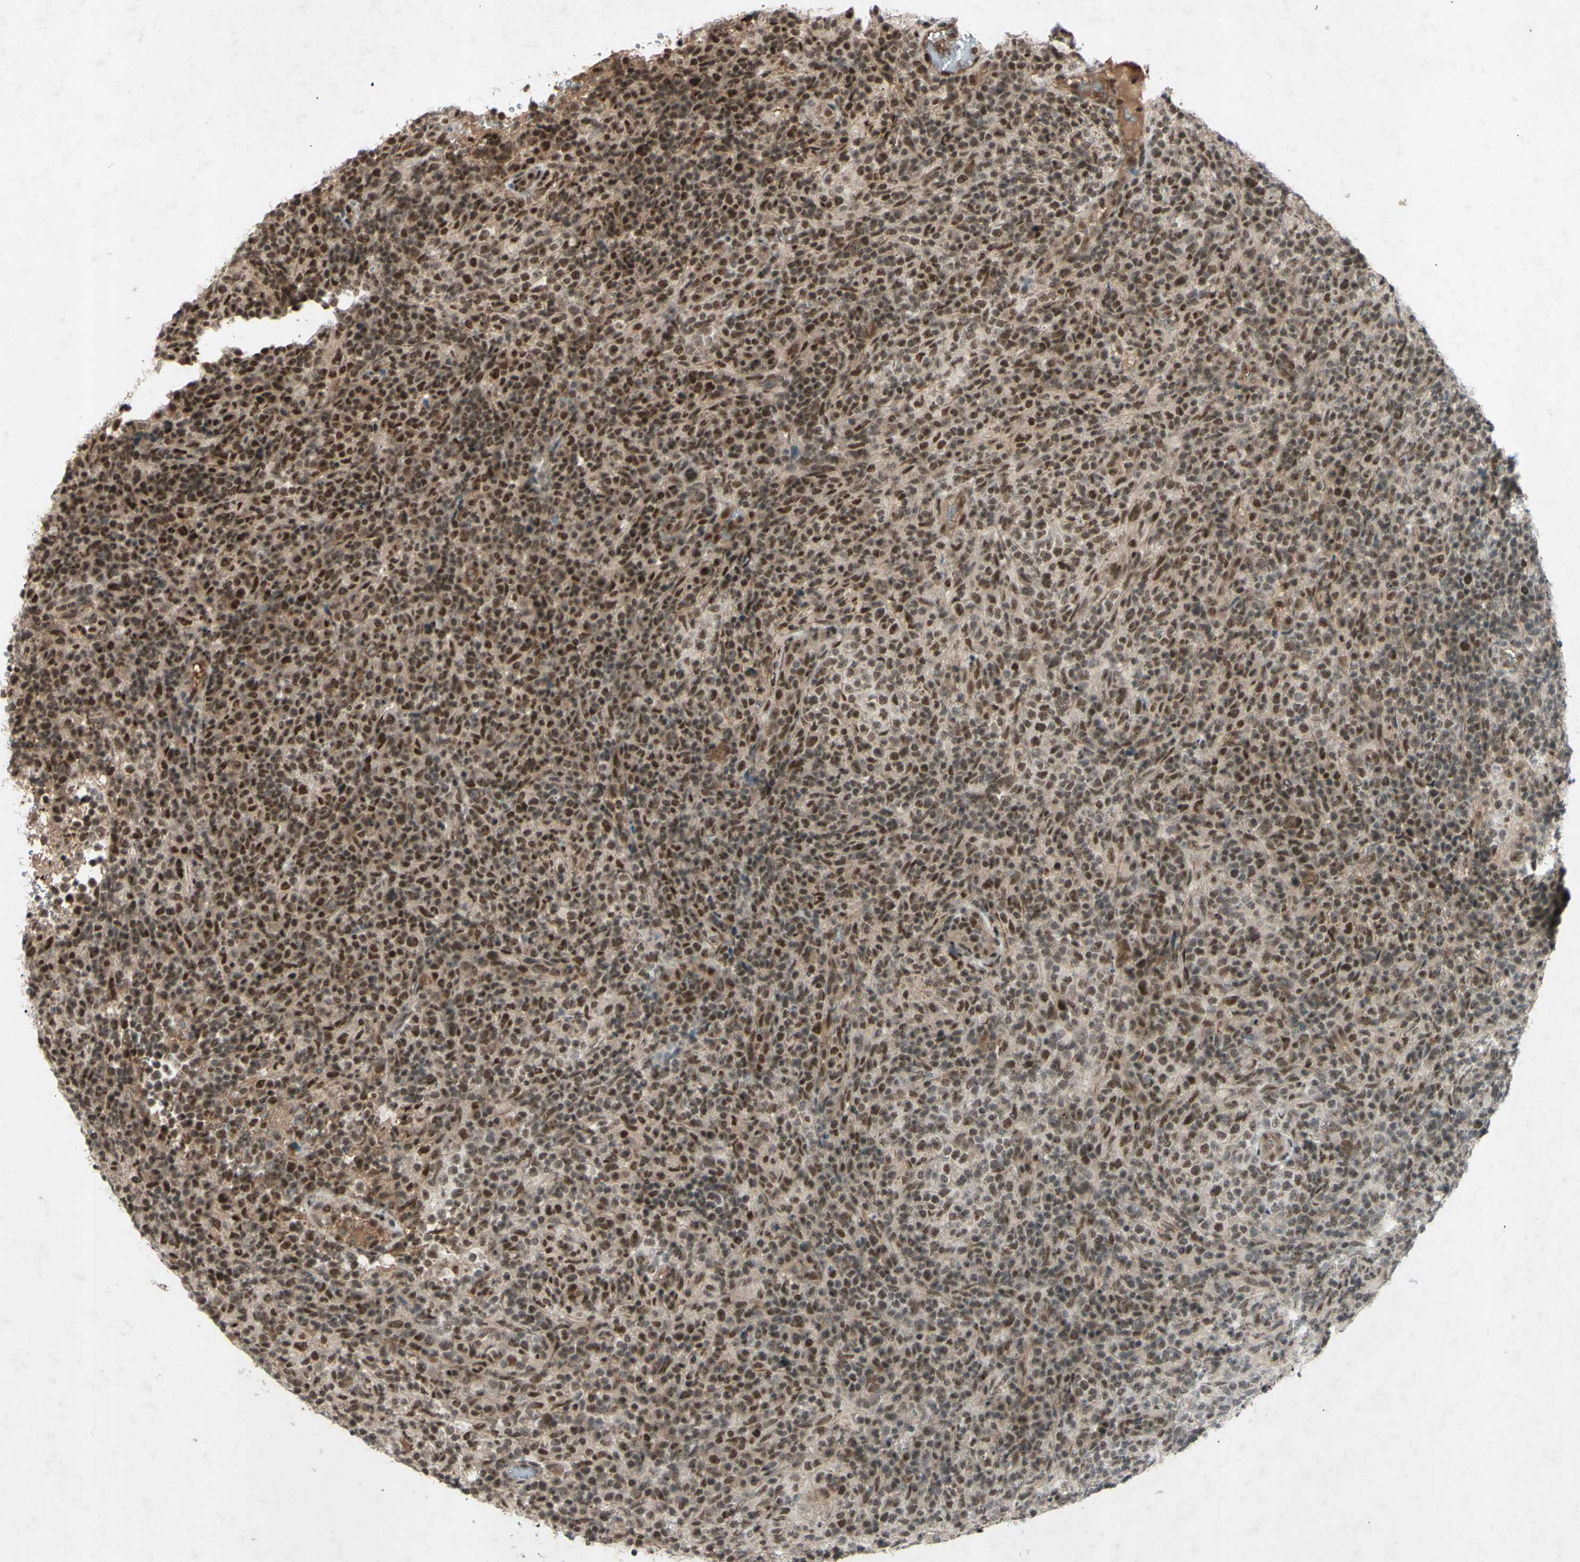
{"staining": {"intensity": "moderate", "quantity": ">75%", "location": "nuclear"}, "tissue": "lymphoma", "cell_type": "Tumor cells", "image_type": "cancer", "snomed": [{"axis": "morphology", "description": "Malignant lymphoma, non-Hodgkin's type, High grade"}, {"axis": "topography", "description": "Lymph node"}], "caption": "The photomicrograph exhibits a brown stain indicating the presence of a protein in the nuclear of tumor cells in lymphoma. Using DAB (brown) and hematoxylin (blue) stains, captured at high magnification using brightfield microscopy.", "gene": "SNW1", "patient": {"sex": "female", "age": 76}}